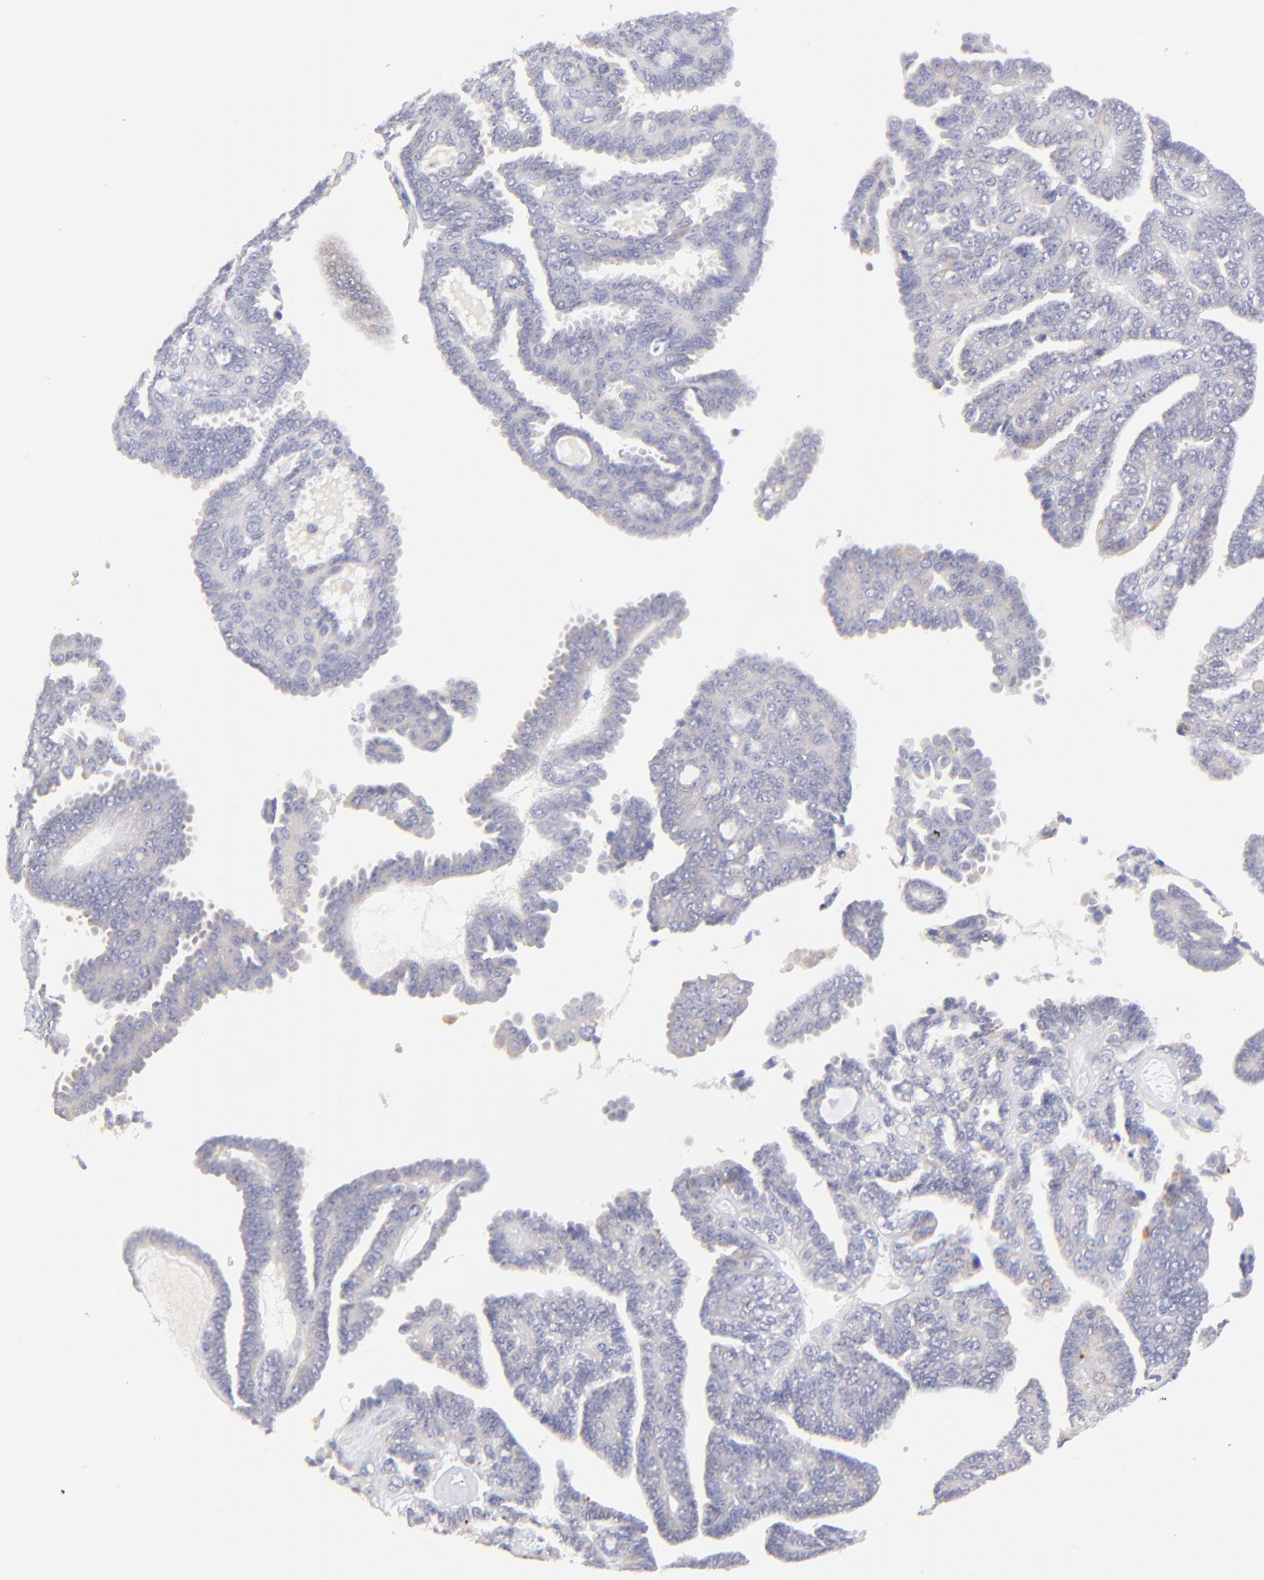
{"staining": {"intensity": "negative", "quantity": "none", "location": "none"}, "tissue": "ovarian cancer", "cell_type": "Tumor cells", "image_type": "cancer", "snomed": [{"axis": "morphology", "description": "Cystadenocarcinoma, serous, NOS"}, {"axis": "topography", "description": "Ovary"}], "caption": "Micrograph shows no protein staining in tumor cells of ovarian cancer (serous cystadenocarcinoma) tissue.", "gene": "LHFPL1", "patient": {"sex": "female", "age": 71}}